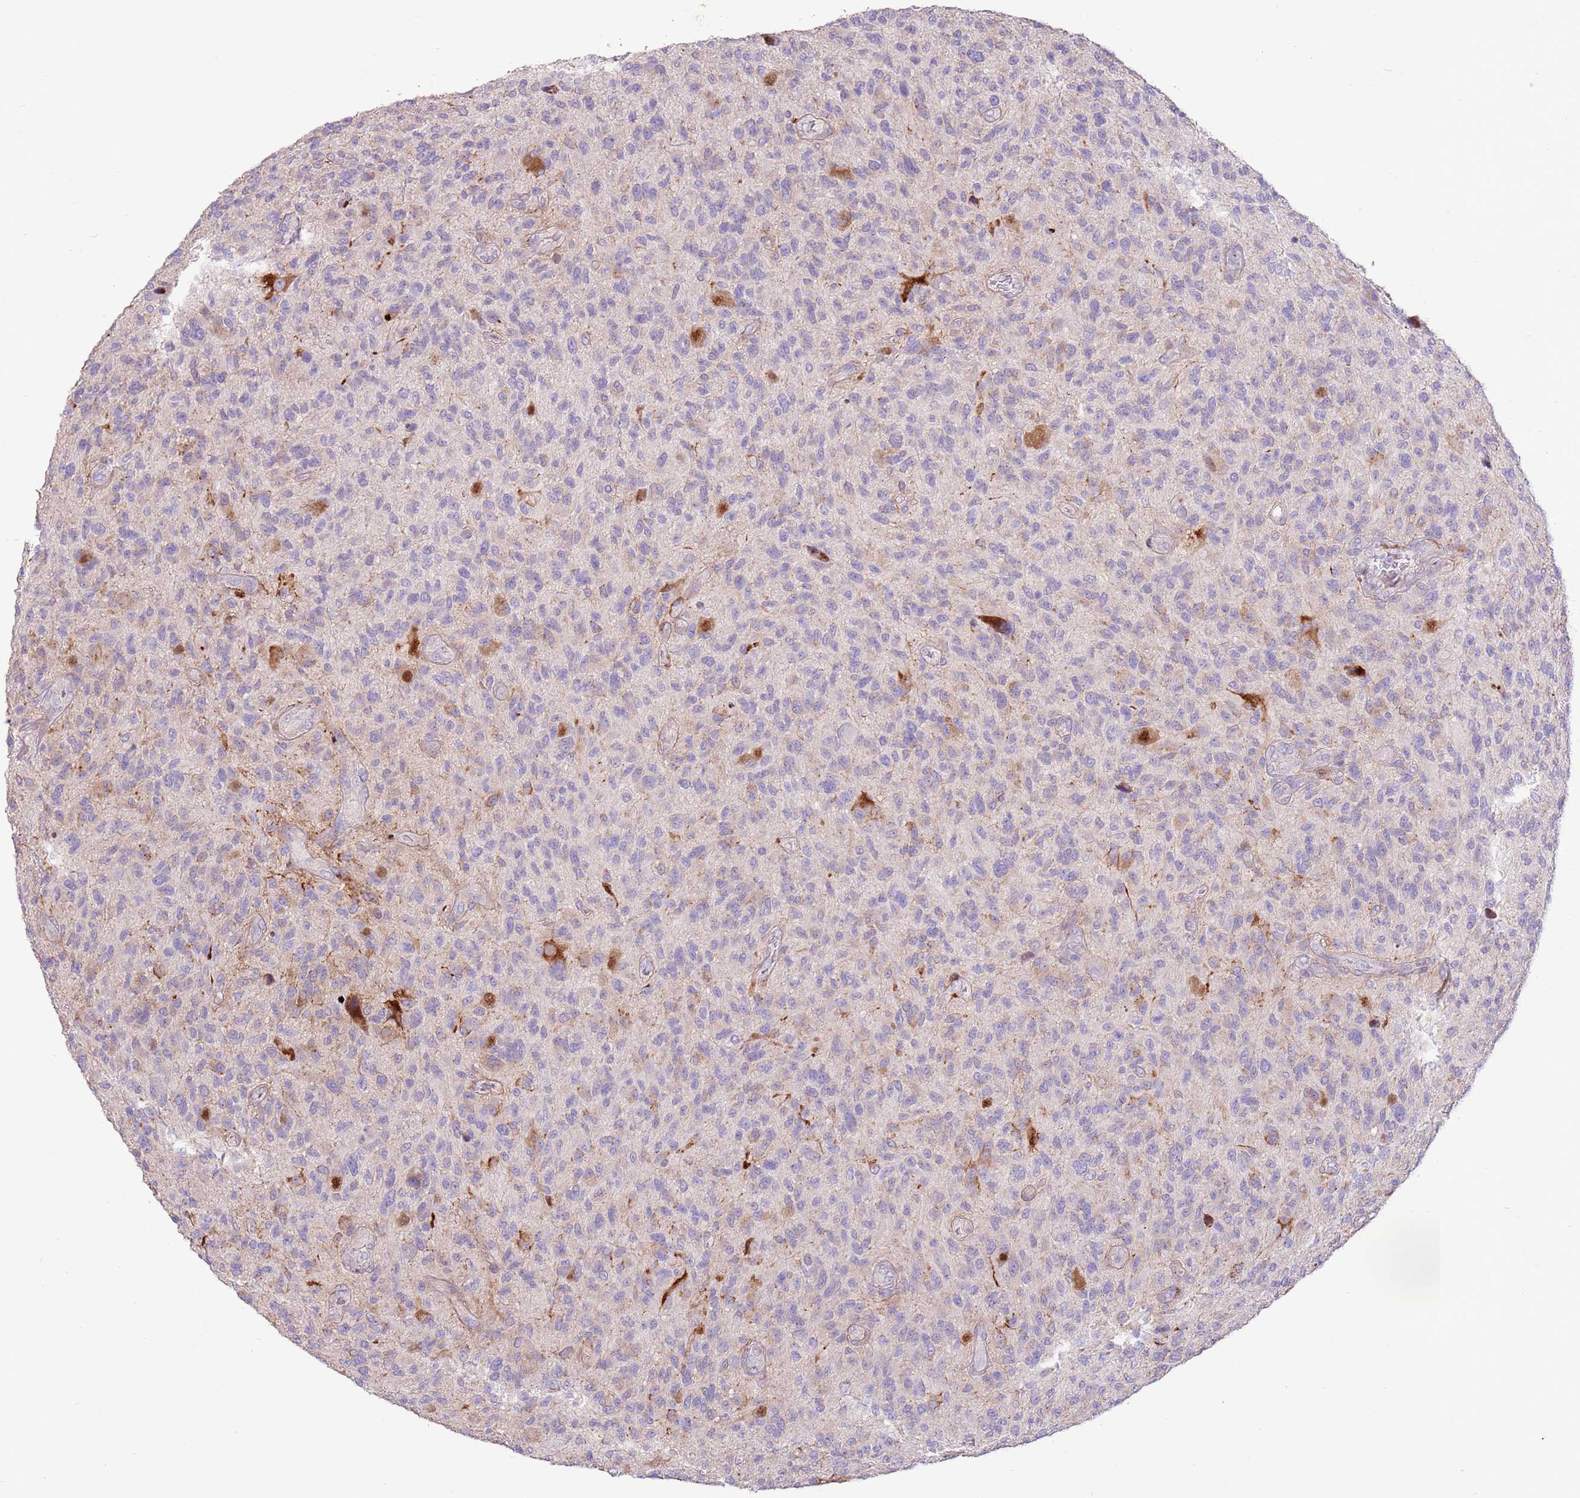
{"staining": {"intensity": "negative", "quantity": "none", "location": "none"}, "tissue": "glioma", "cell_type": "Tumor cells", "image_type": "cancer", "snomed": [{"axis": "morphology", "description": "Glioma, malignant, High grade"}, {"axis": "topography", "description": "Brain"}], "caption": "Tumor cells show no significant positivity in glioma.", "gene": "LGI4", "patient": {"sex": "male", "age": 47}}